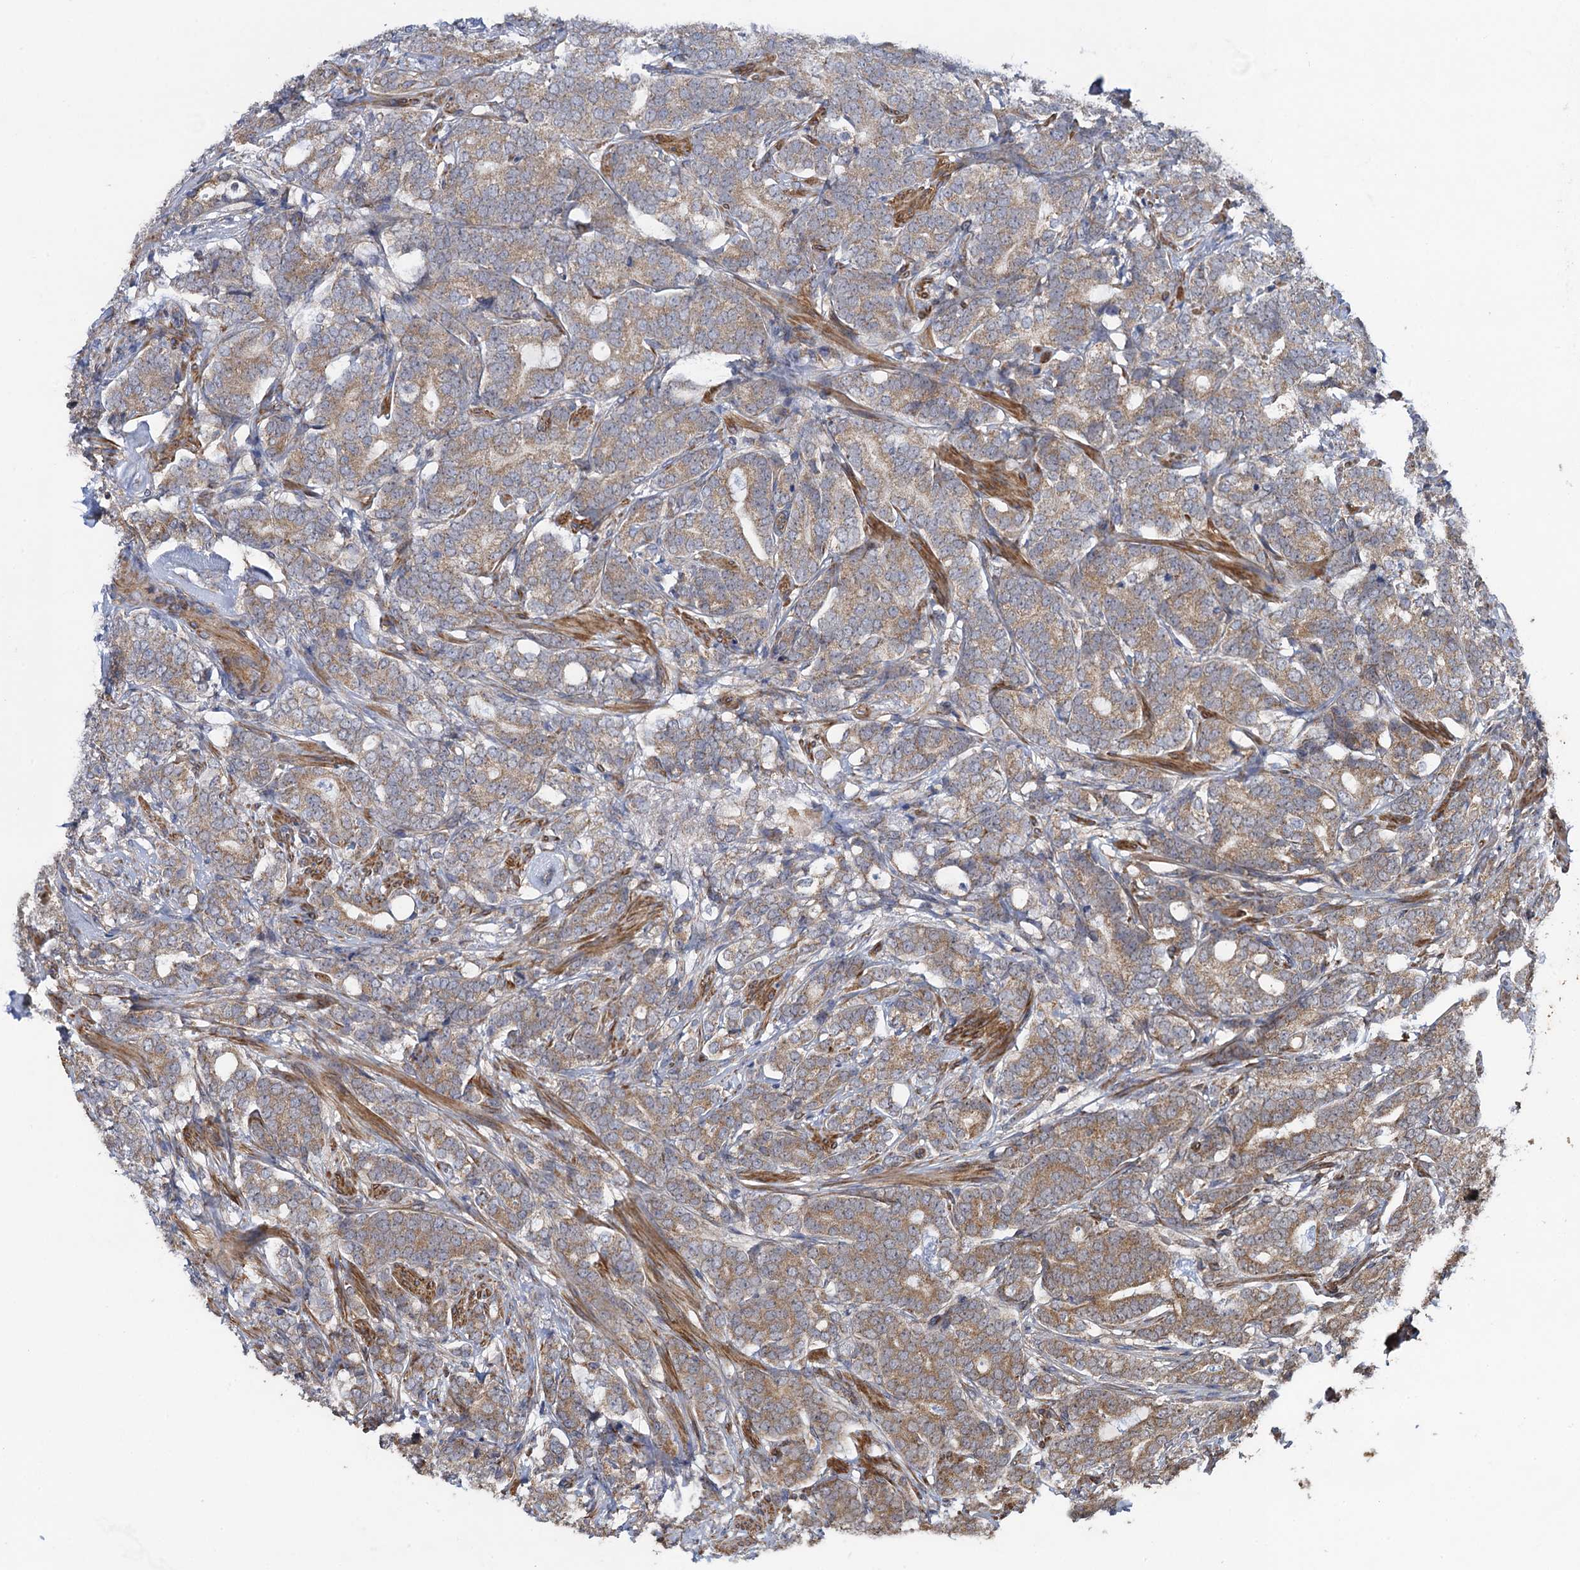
{"staining": {"intensity": "weak", "quantity": ">75%", "location": "cytoplasmic/membranous"}, "tissue": "prostate cancer", "cell_type": "Tumor cells", "image_type": "cancer", "snomed": [{"axis": "morphology", "description": "Adenocarcinoma, Low grade"}, {"axis": "topography", "description": "Prostate"}], "caption": "This is an image of immunohistochemistry (IHC) staining of low-grade adenocarcinoma (prostate), which shows weak expression in the cytoplasmic/membranous of tumor cells.", "gene": "HAUS1", "patient": {"sex": "male", "age": 71}}